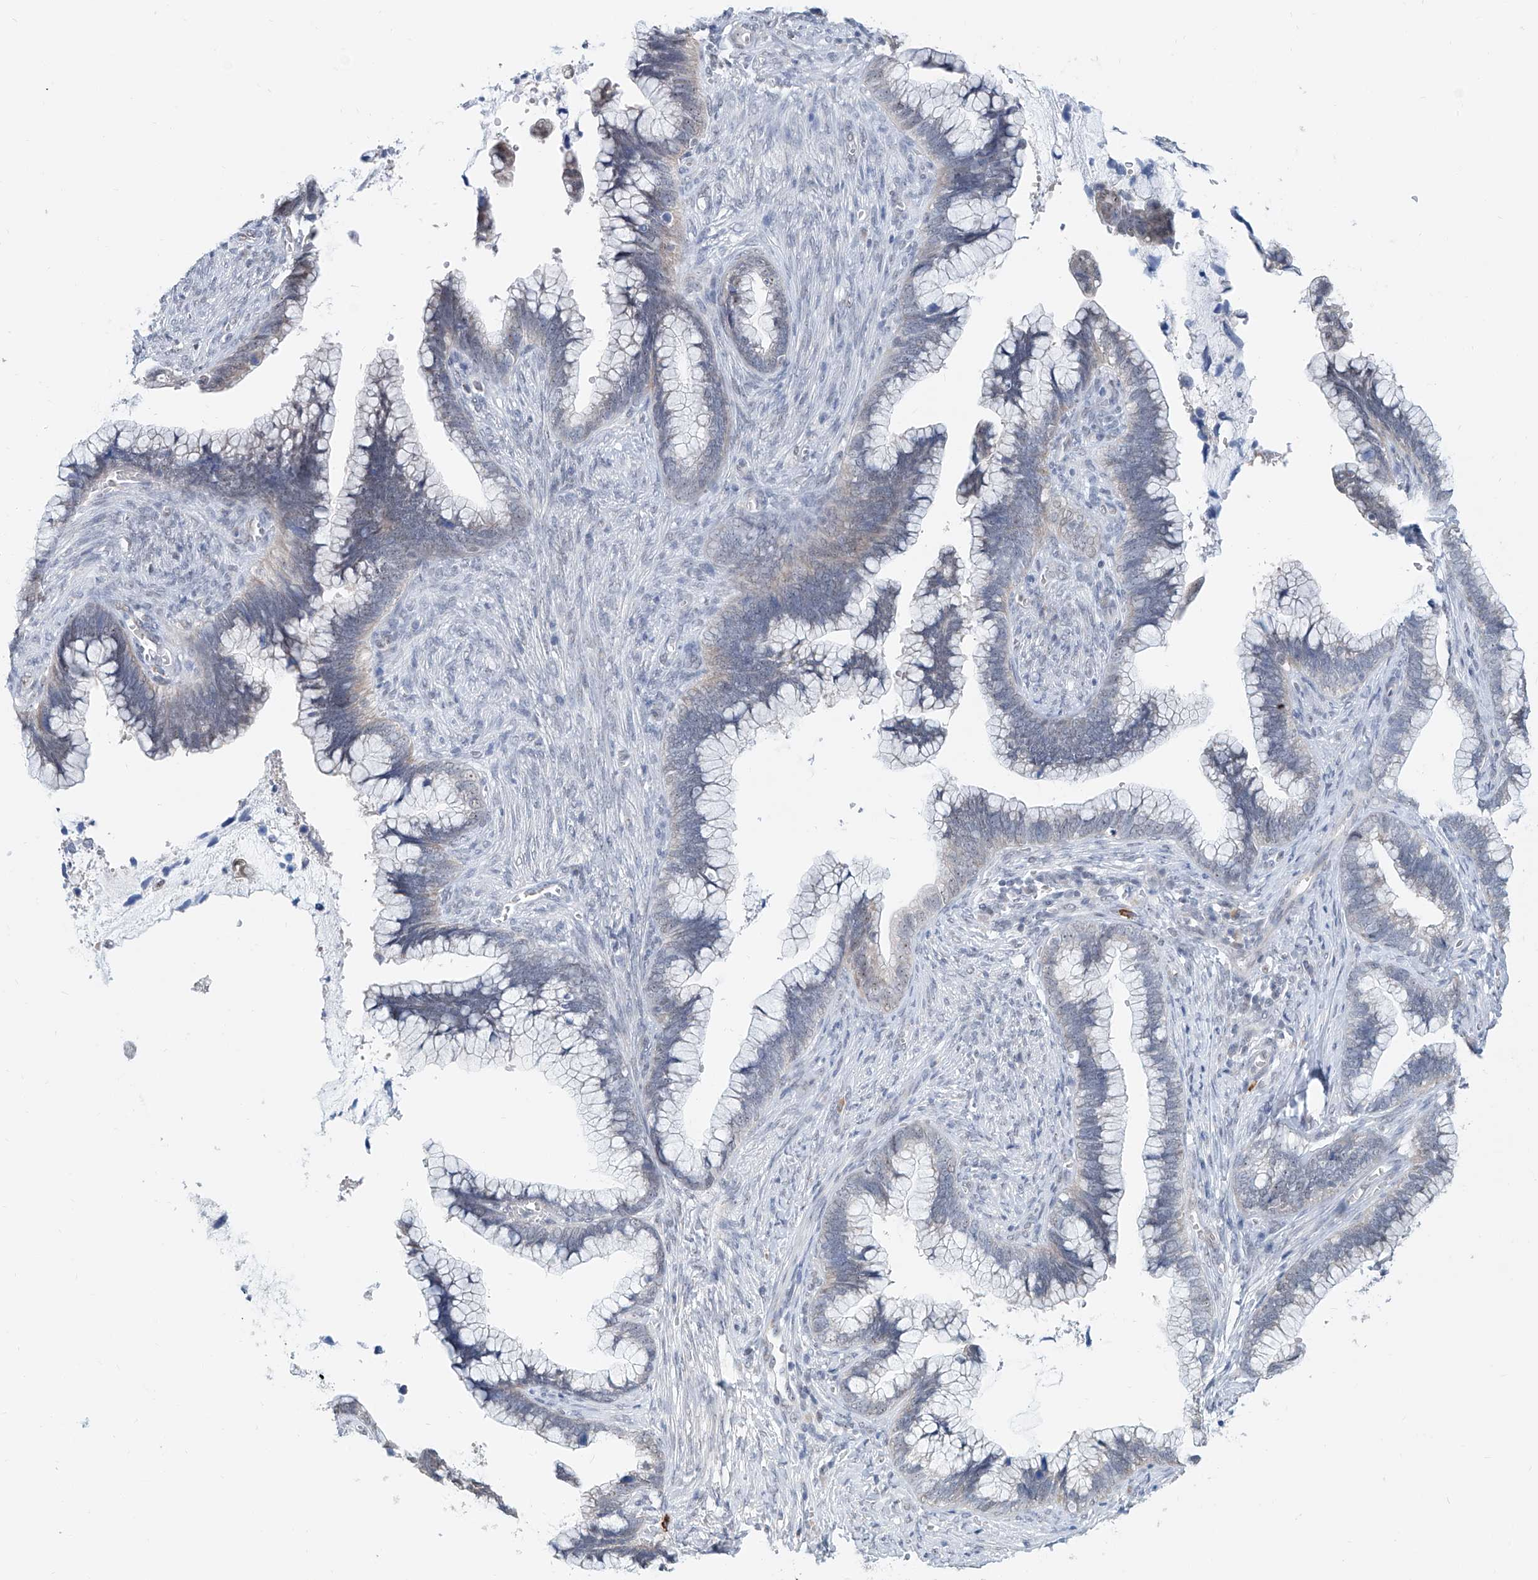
{"staining": {"intensity": "negative", "quantity": "none", "location": "none"}, "tissue": "cervical cancer", "cell_type": "Tumor cells", "image_type": "cancer", "snomed": [{"axis": "morphology", "description": "Adenocarcinoma, NOS"}, {"axis": "topography", "description": "Cervix"}], "caption": "This is a histopathology image of immunohistochemistry (IHC) staining of adenocarcinoma (cervical), which shows no positivity in tumor cells.", "gene": "SDE2", "patient": {"sex": "female", "age": 44}}